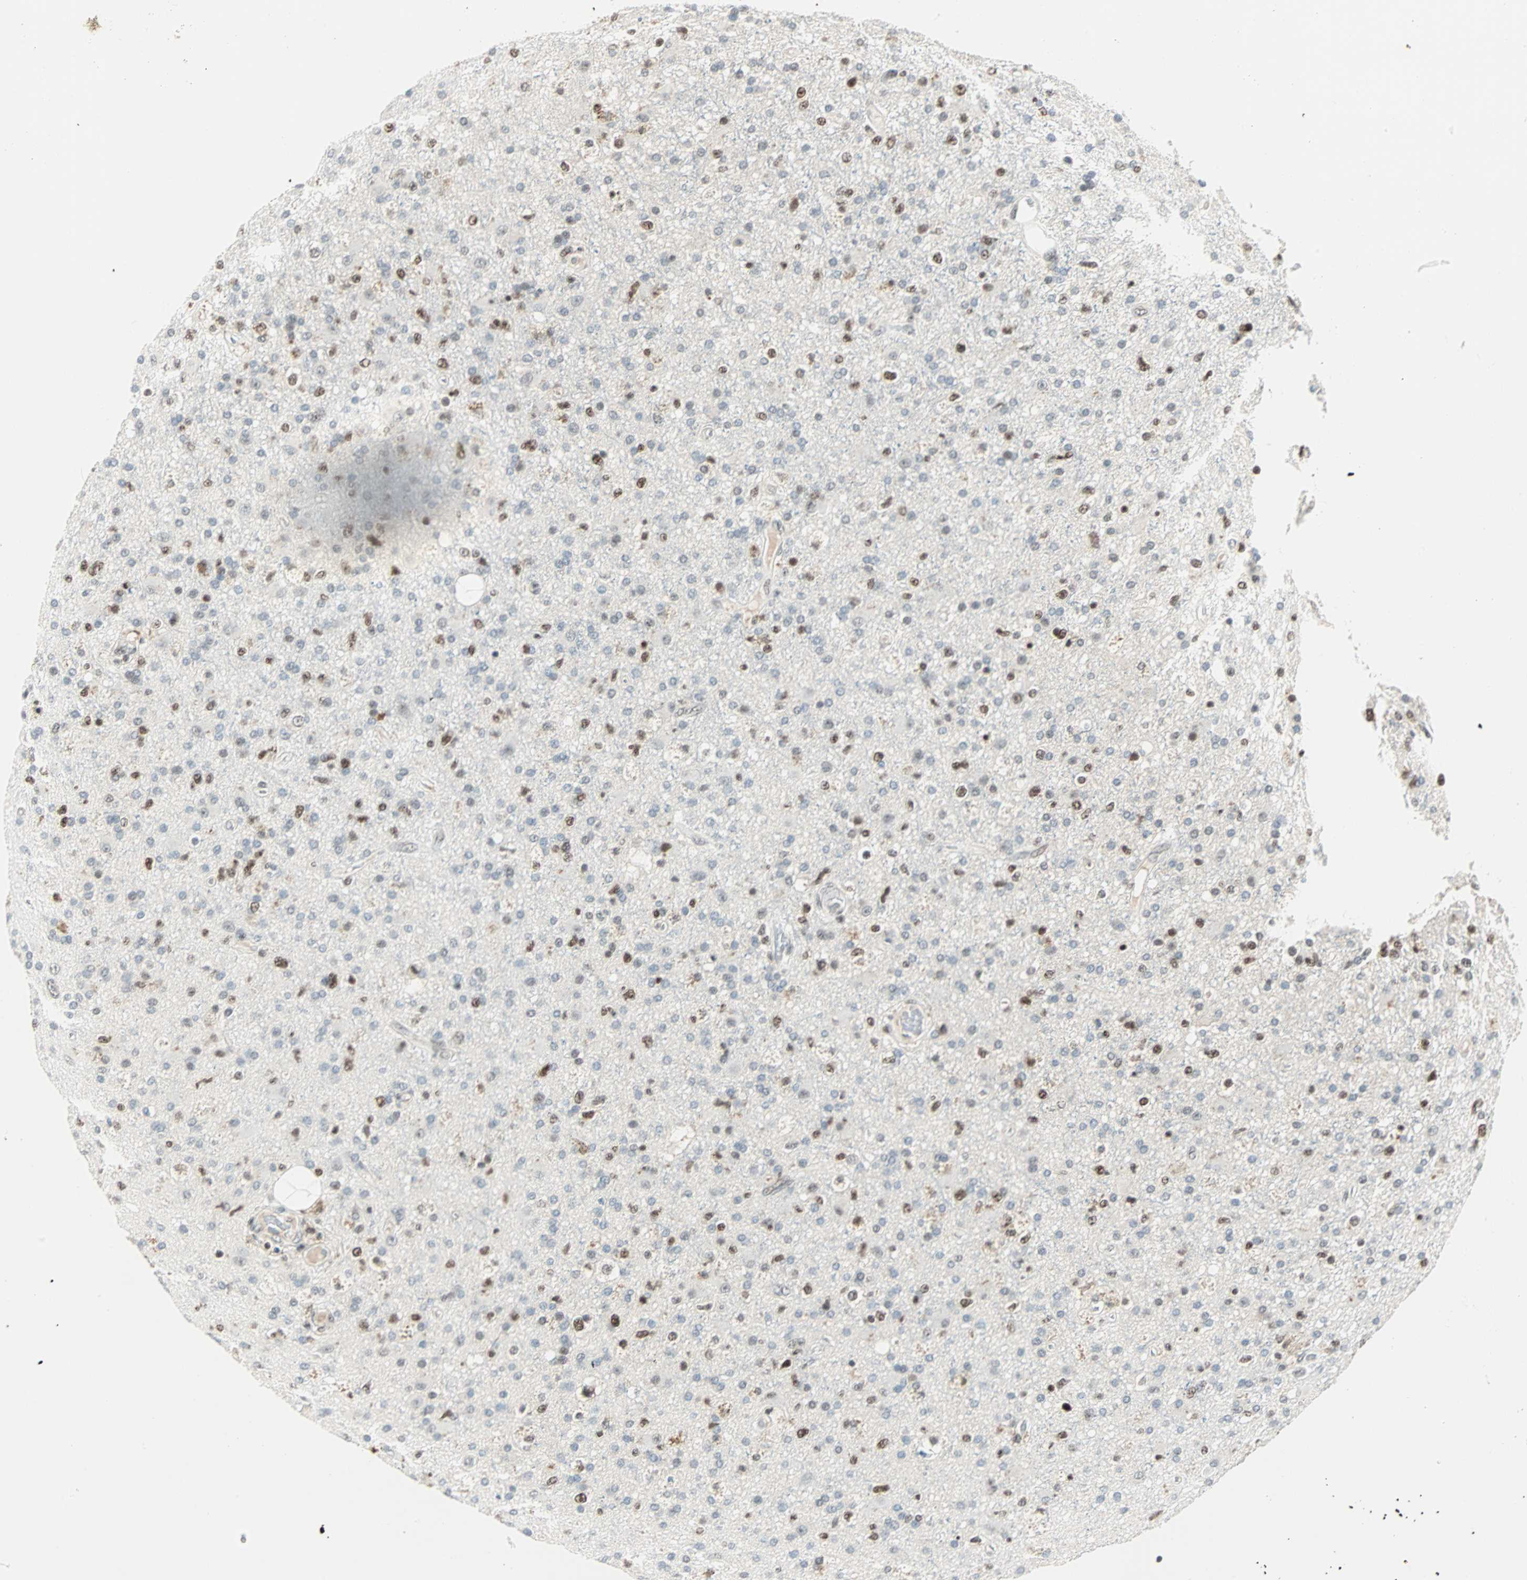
{"staining": {"intensity": "moderate", "quantity": "25%-75%", "location": "nuclear"}, "tissue": "glioma", "cell_type": "Tumor cells", "image_type": "cancer", "snomed": [{"axis": "morphology", "description": "Glioma, malignant, High grade"}, {"axis": "topography", "description": "Brain"}], "caption": "Moderate nuclear staining for a protein is appreciated in approximately 25%-75% of tumor cells of malignant high-grade glioma using immunohistochemistry (IHC).", "gene": "SIN3A", "patient": {"sex": "male", "age": 33}}